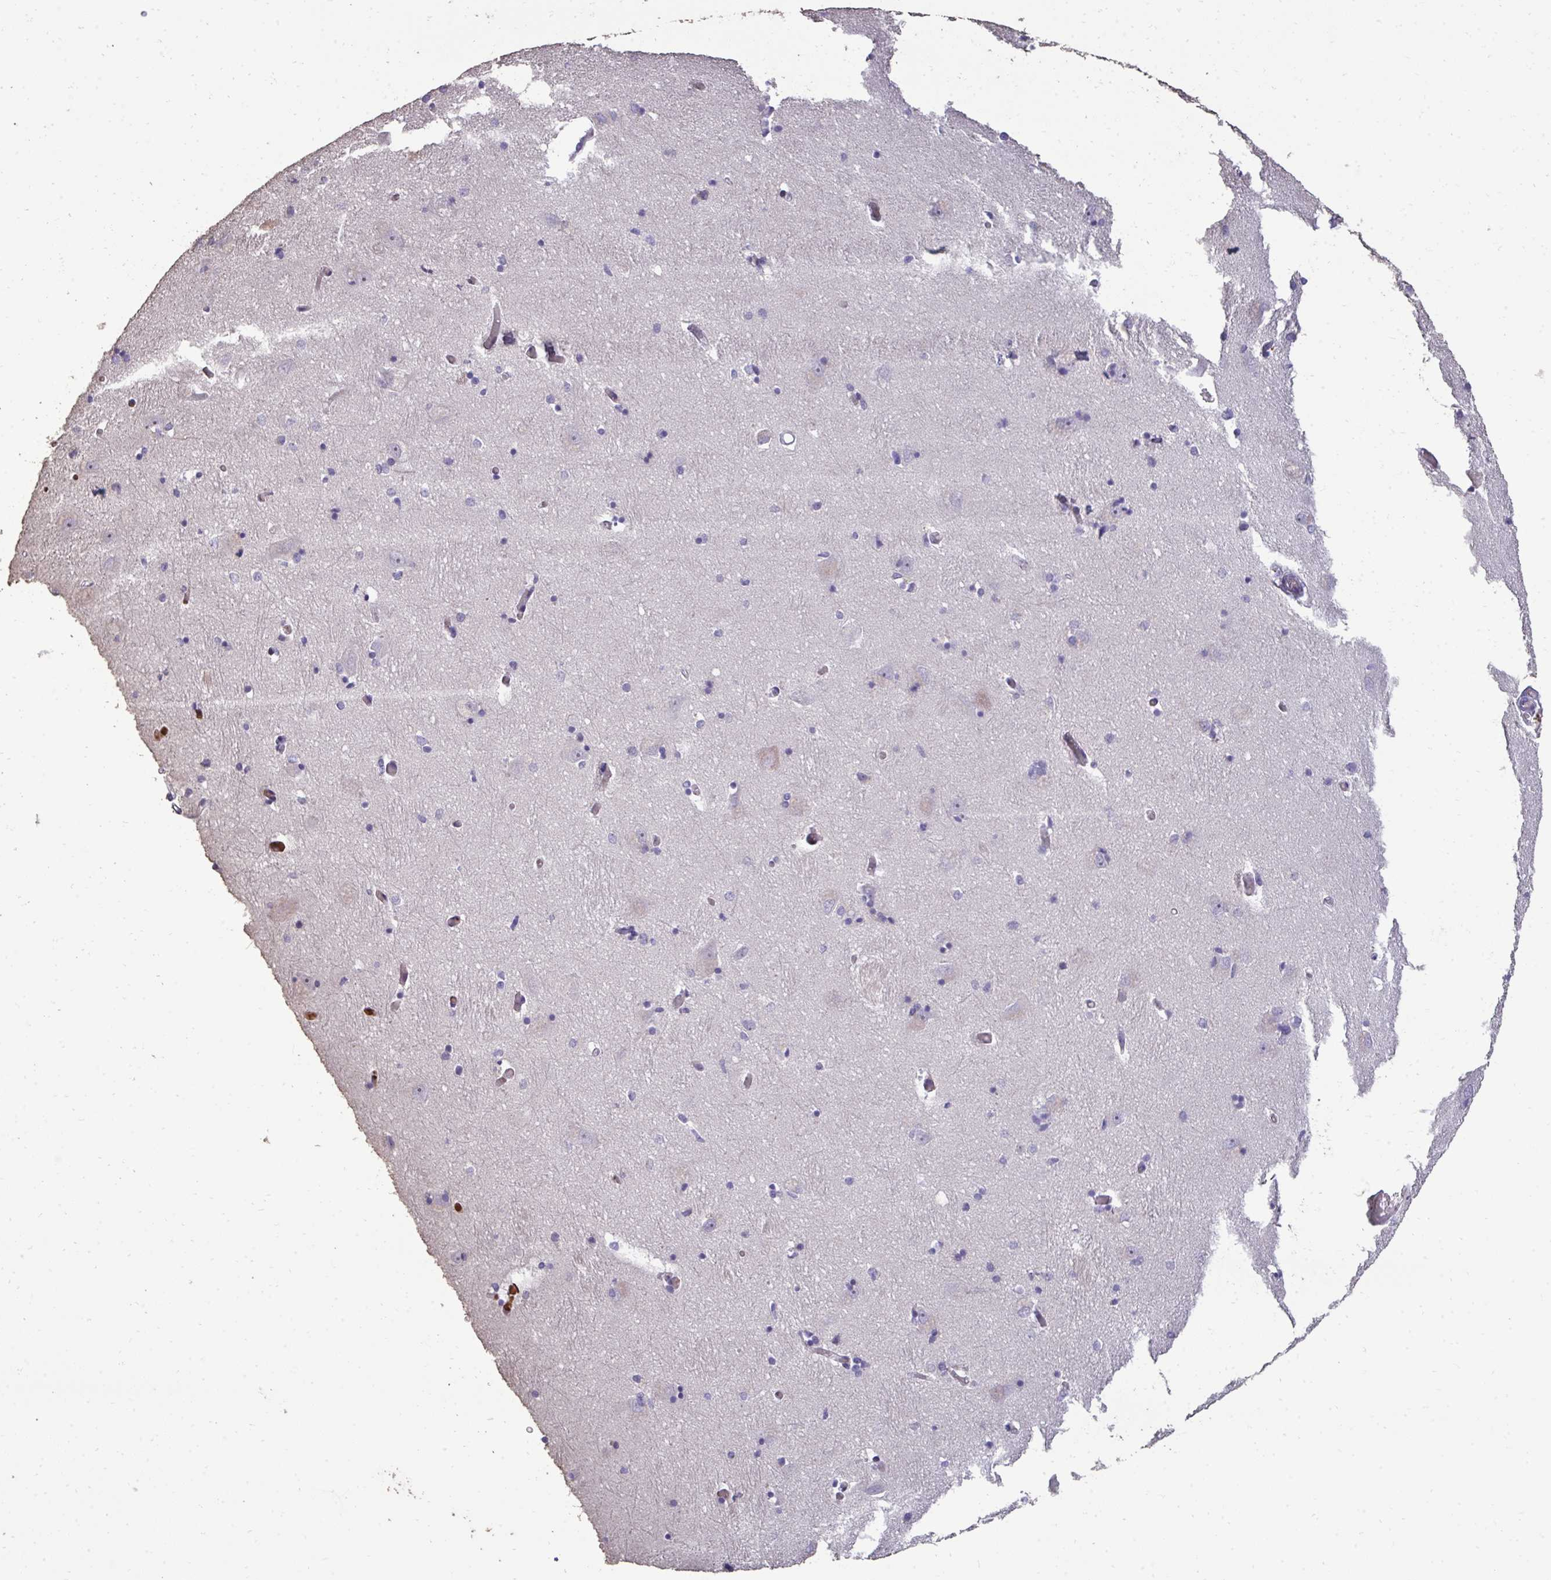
{"staining": {"intensity": "negative", "quantity": "none", "location": "none"}, "tissue": "caudate", "cell_type": "Glial cells", "image_type": "normal", "snomed": [{"axis": "morphology", "description": "Normal tissue, NOS"}, {"axis": "topography", "description": "Lateral ventricle wall"}, {"axis": "topography", "description": "Hippocampus"}], "caption": "This is an IHC micrograph of normal caudate. There is no staining in glial cells.", "gene": "FIBCD1", "patient": {"sex": "female", "age": 63}}